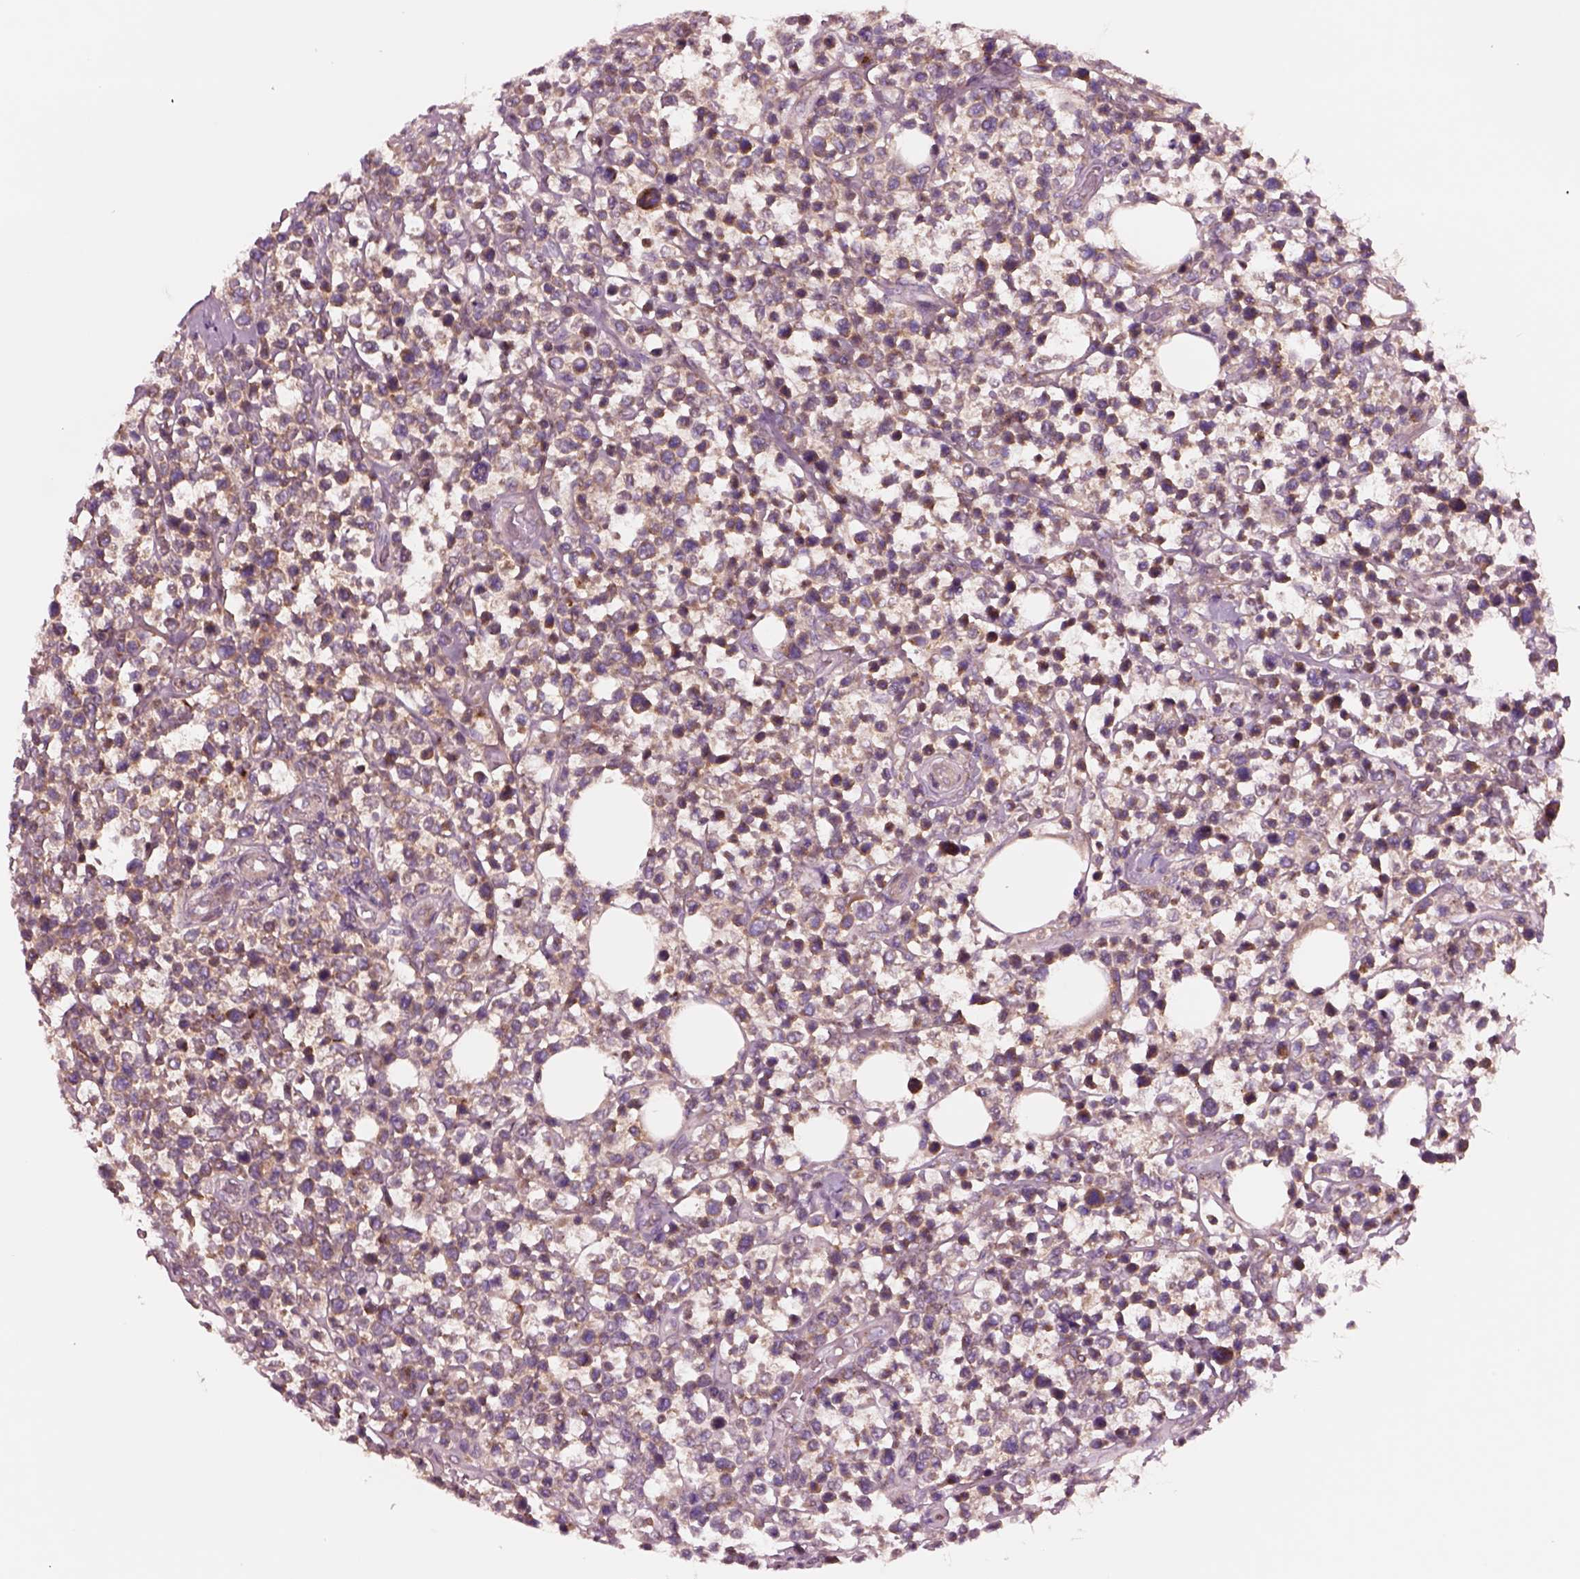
{"staining": {"intensity": "moderate", "quantity": ">75%", "location": "cytoplasmic/membranous"}, "tissue": "lymphoma", "cell_type": "Tumor cells", "image_type": "cancer", "snomed": [{"axis": "morphology", "description": "Malignant lymphoma, non-Hodgkin's type, High grade"}, {"axis": "topography", "description": "Soft tissue"}], "caption": "Immunohistochemical staining of lymphoma reveals moderate cytoplasmic/membranous protein positivity in about >75% of tumor cells. The staining is performed using DAB (3,3'-diaminobenzidine) brown chromogen to label protein expression. The nuclei are counter-stained blue using hematoxylin.", "gene": "SEC23A", "patient": {"sex": "female", "age": 56}}